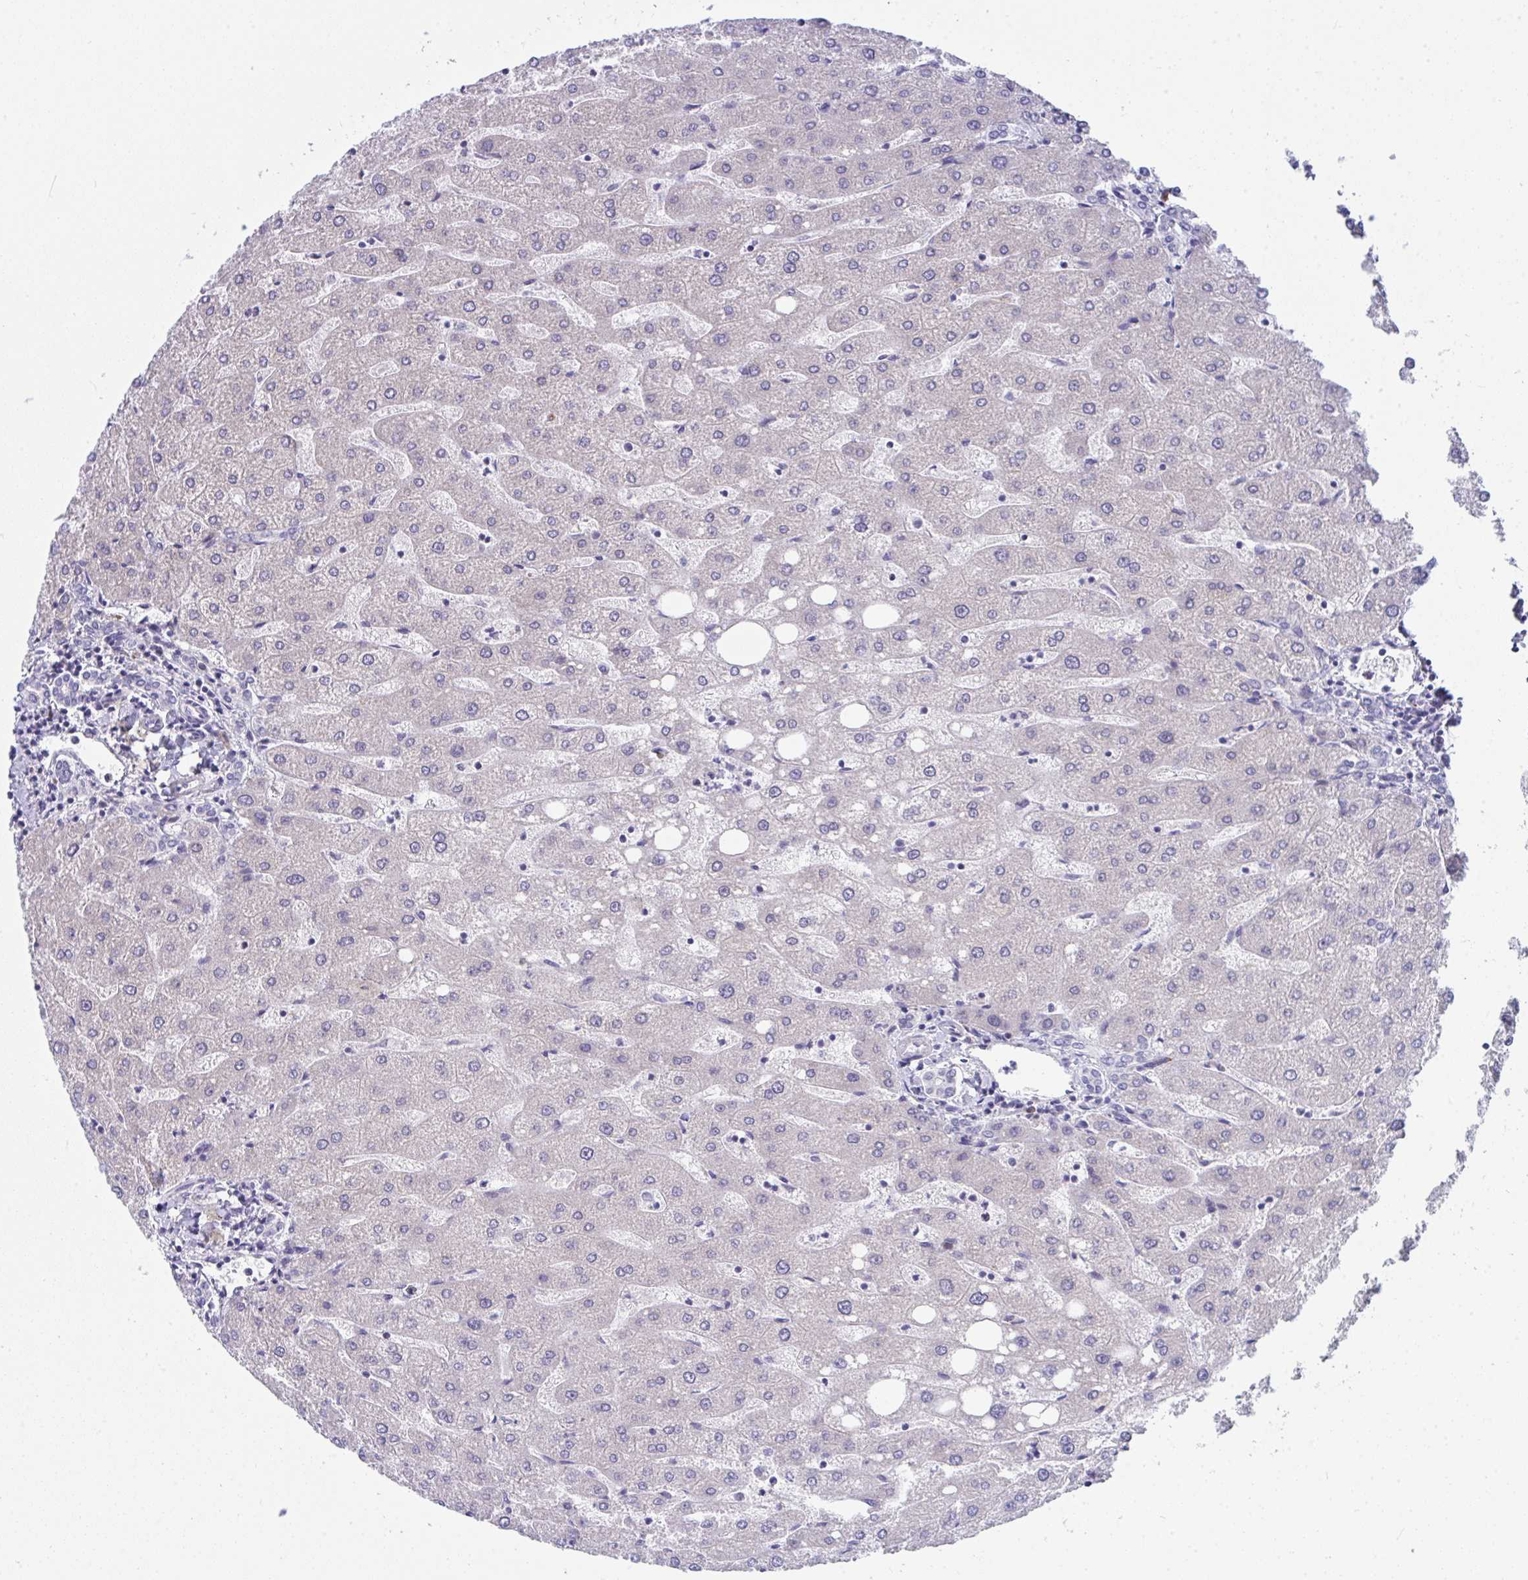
{"staining": {"intensity": "negative", "quantity": "none", "location": "none"}, "tissue": "liver", "cell_type": "Cholangiocytes", "image_type": "normal", "snomed": [{"axis": "morphology", "description": "Normal tissue, NOS"}, {"axis": "topography", "description": "Liver"}], "caption": "Immunohistochemical staining of benign human liver reveals no significant staining in cholangiocytes.", "gene": "CDK13", "patient": {"sex": "male", "age": 67}}